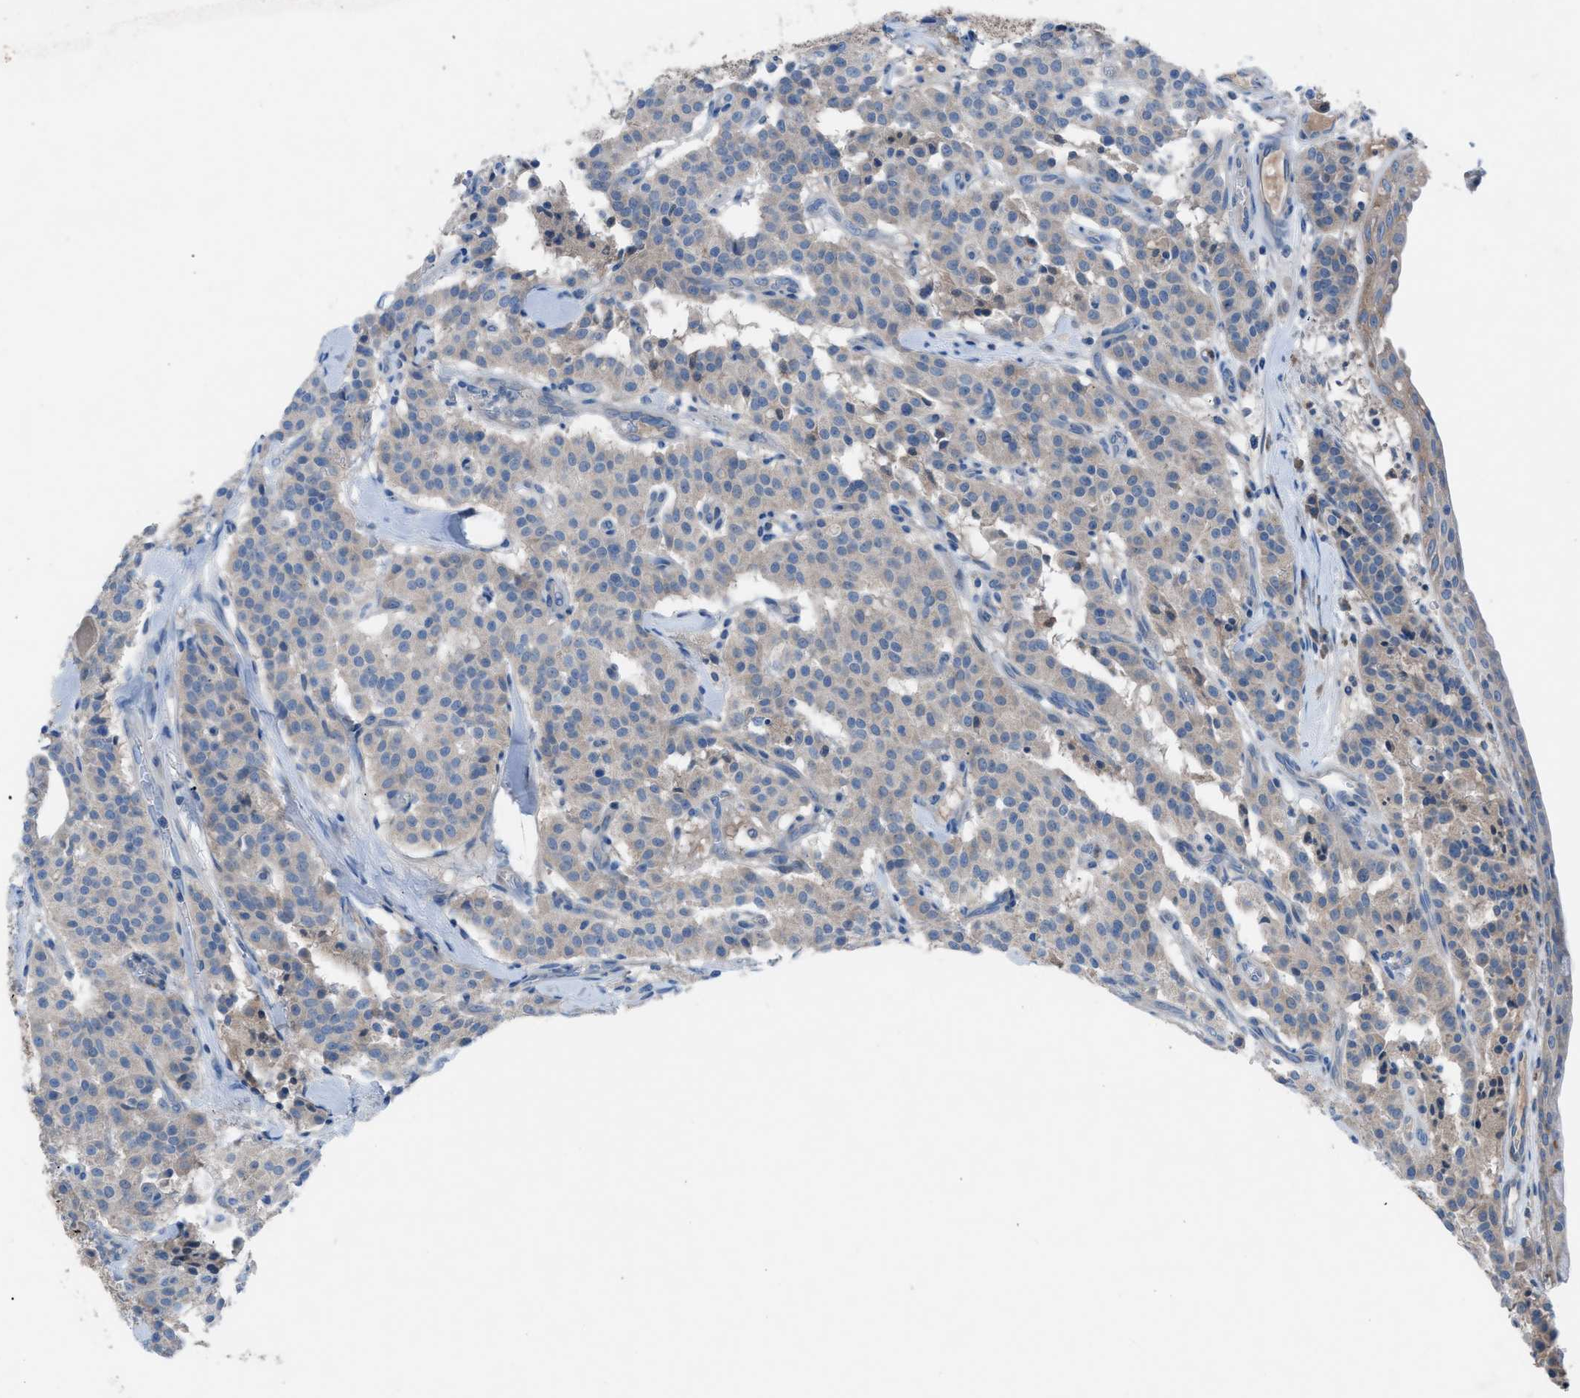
{"staining": {"intensity": "weak", "quantity": ">75%", "location": "cytoplasmic/membranous"}, "tissue": "carcinoid", "cell_type": "Tumor cells", "image_type": "cancer", "snomed": [{"axis": "morphology", "description": "Carcinoid, malignant, NOS"}, {"axis": "topography", "description": "Lung"}], "caption": "The immunohistochemical stain labels weak cytoplasmic/membranous positivity in tumor cells of carcinoid tissue. (IHC, brightfield microscopy, high magnification).", "gene": "C5AR2", "patient": {"sex": "male", "age": 30}}